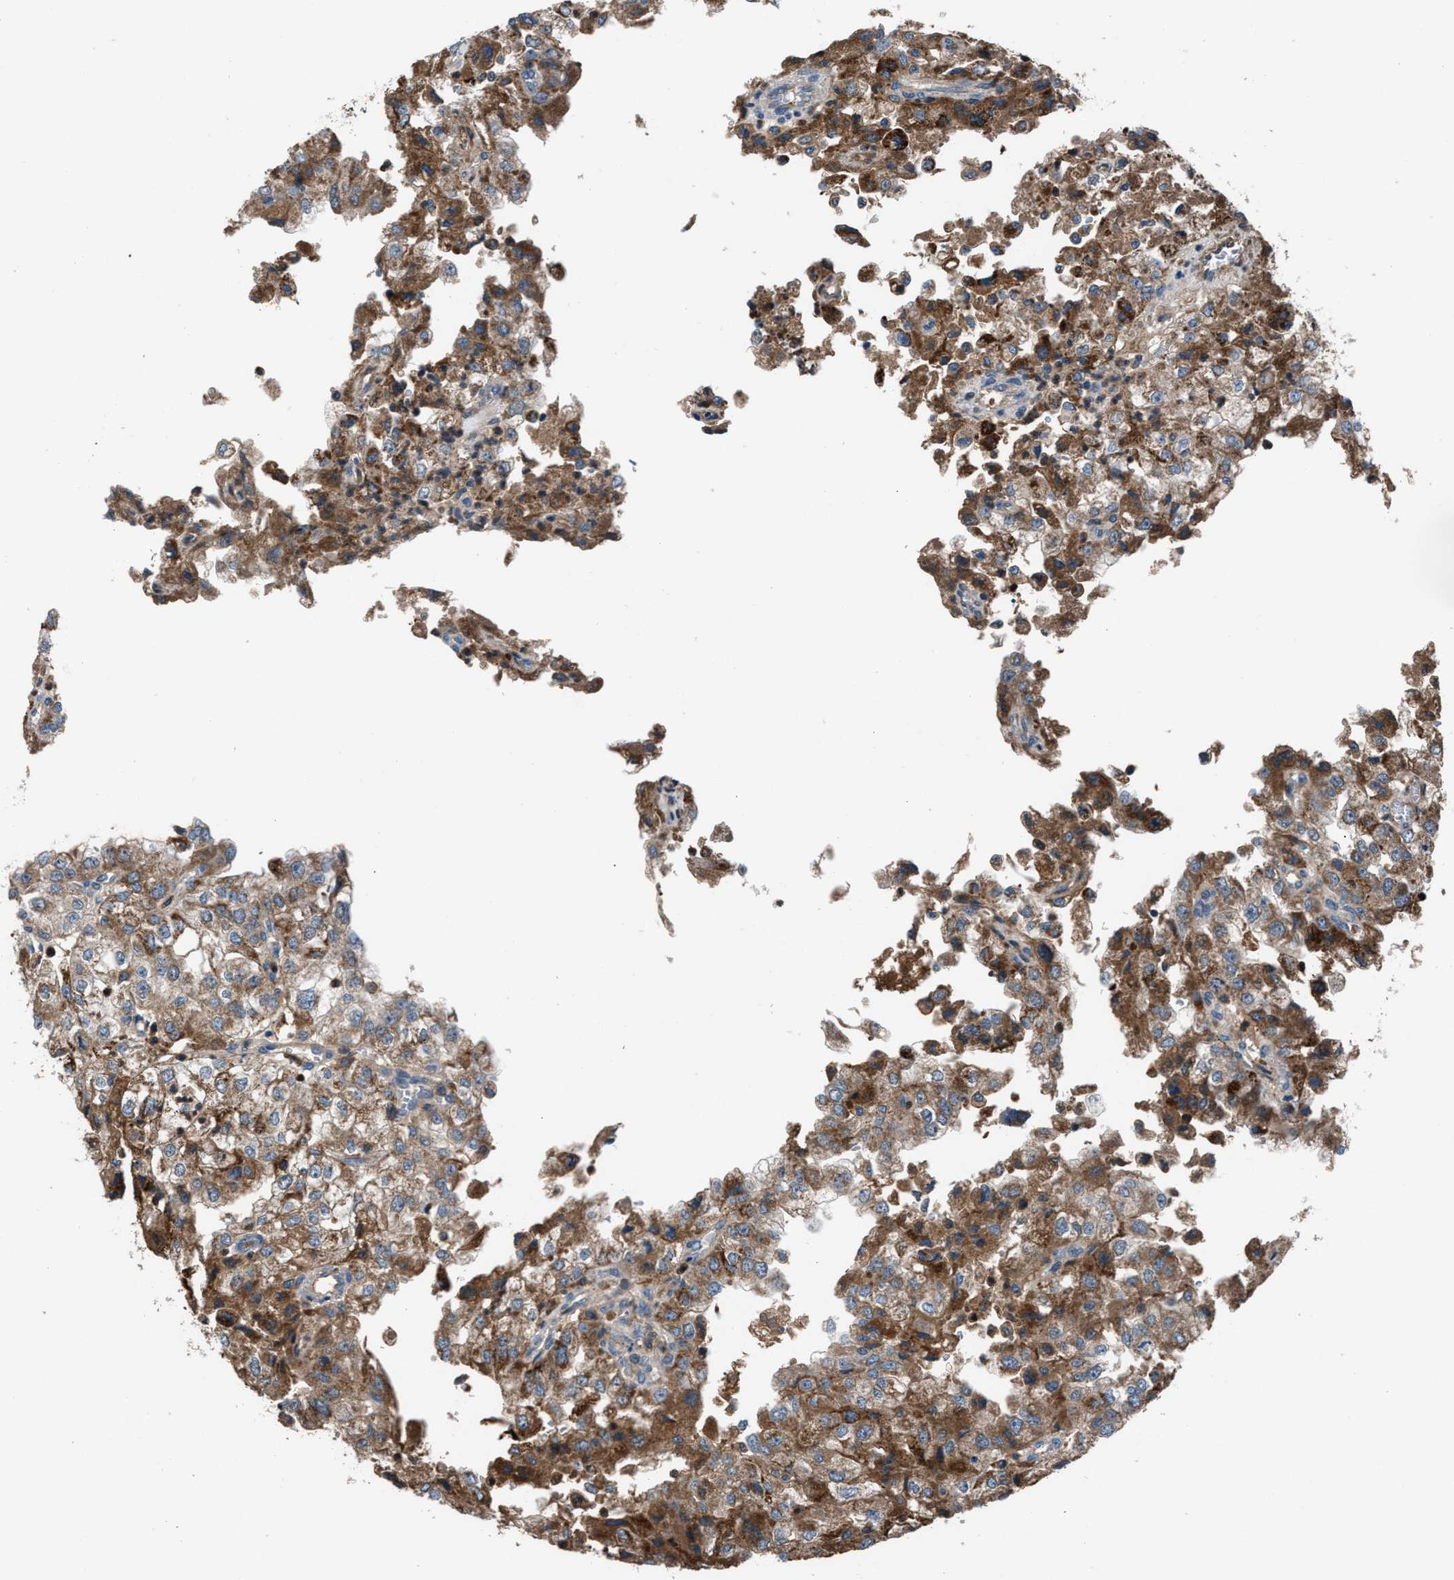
{"staining": {"intensity": "moderate", "quantity": ">75%", "location": "cytoplasmic/membranous"}, "tissue": "renal cancer", "cell_type": "Tumor cells", "image_type": "cancer", "snomed": [{"axis": "morphology", "description": "Adenocarcinoma, NOS"}, {"axis": "topography", "description": "Kidney"}], "caption": "Immunohistochemical staining of human renal cancer demonstrates medium levels of moderate cytoplasmic/membranous protein expression in approximately >75% of tumor cells. (Stains: DAB in brown, nuclei in blue, Microscopy: brightfield microscopy at high magnification).", "gene": "FAM221A", "patient": {"sex": "female", "age": 54}}